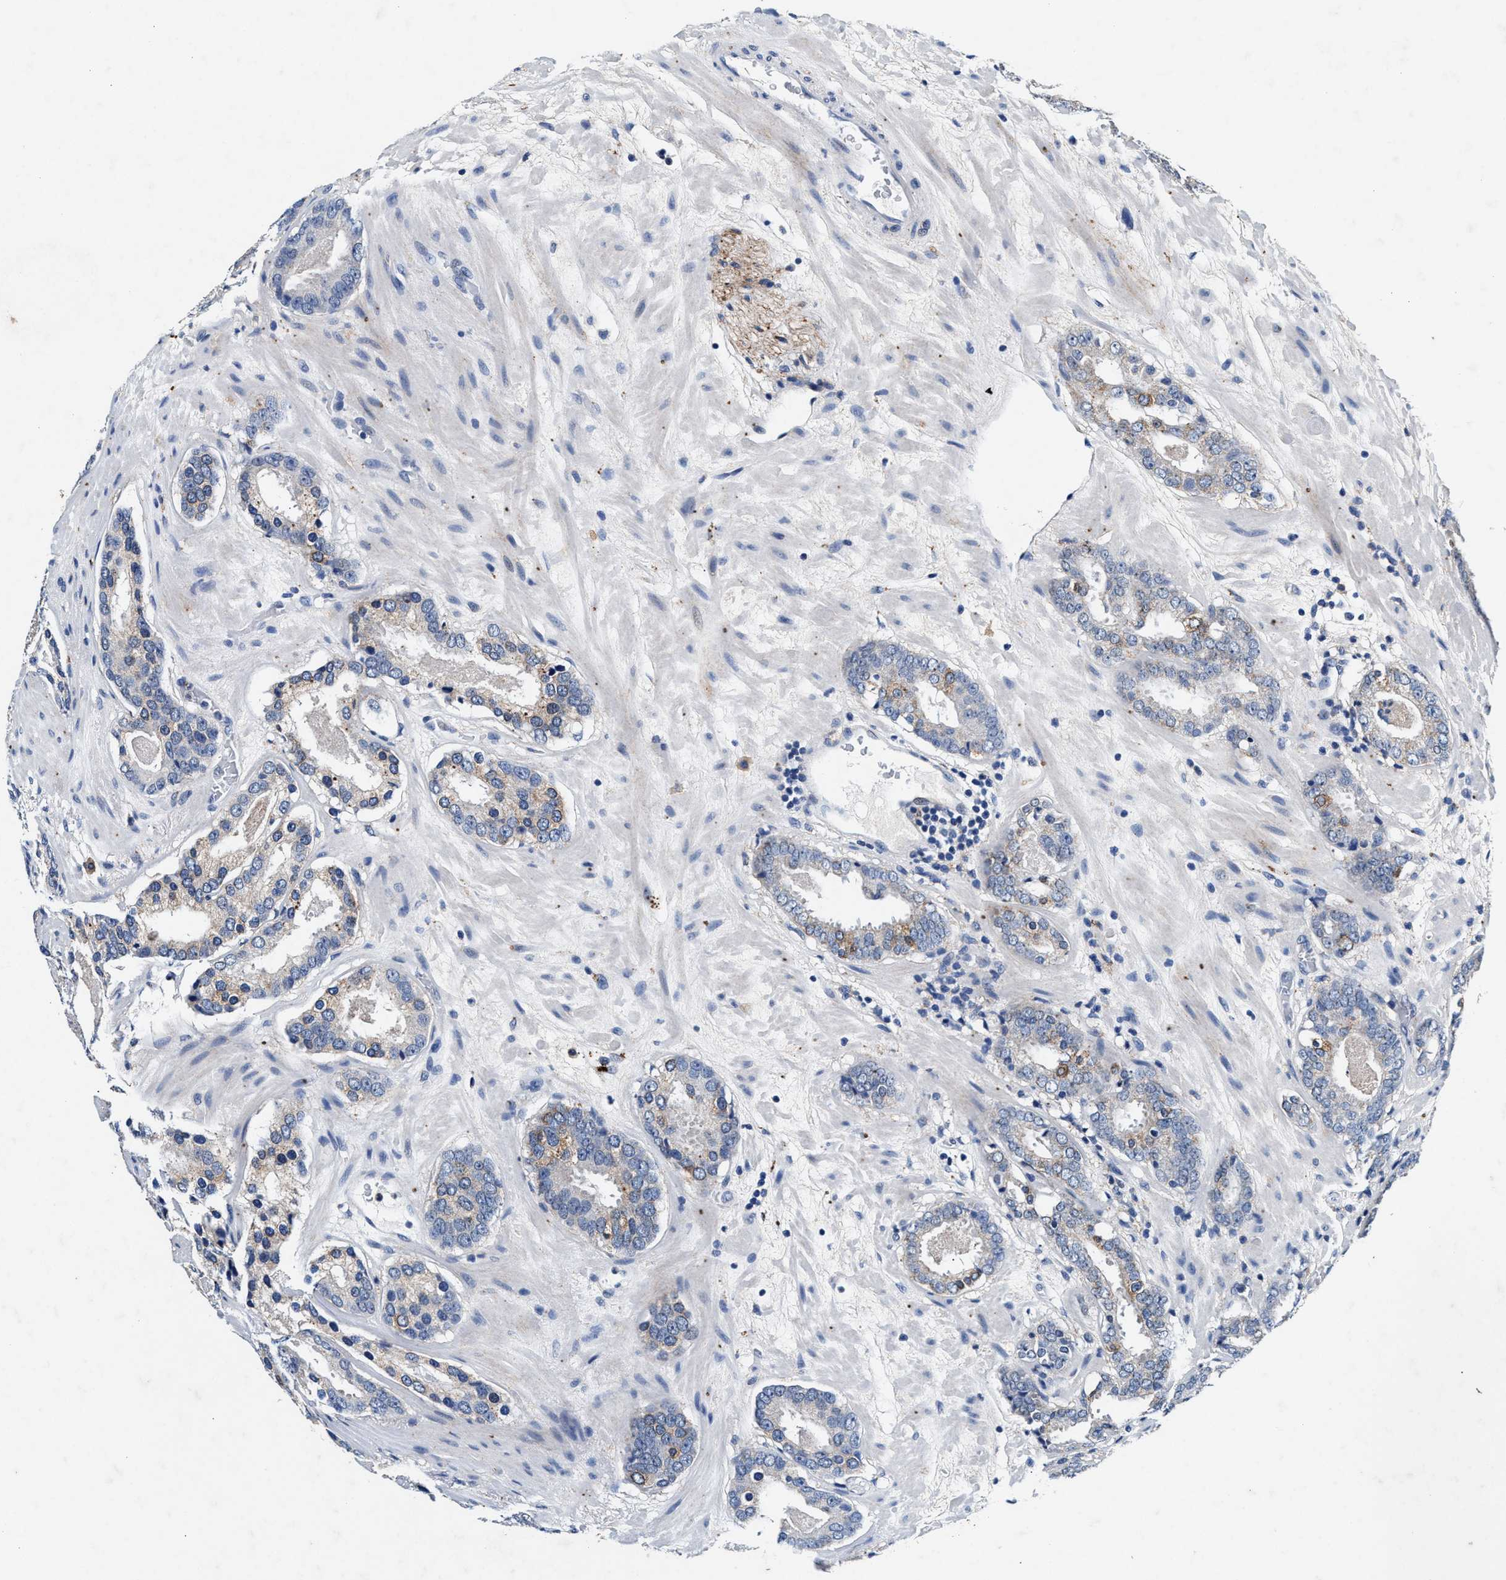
{"staining": {"intensity": "weak", "quantity": "<25%", "location": "cytoplasmic/membranous"}, "tissue": "prostate cancer", "cell_type": "Tumor cells", "image_type": "cancer", "snomed": [{"axis": "morphology", "description": "Adenocarcinoma, Low grade"}, {"axis": "topography", "description": "Prostate"}], "caption": "High magnification brightfield microscopy of prostate cancer stained with DAB (brown) and counterstained with hematoxylin (blue): tumor cells show no significant positivity.", "gene": "SLC8A1", "patient": {"sex": "male", "age": 69}}